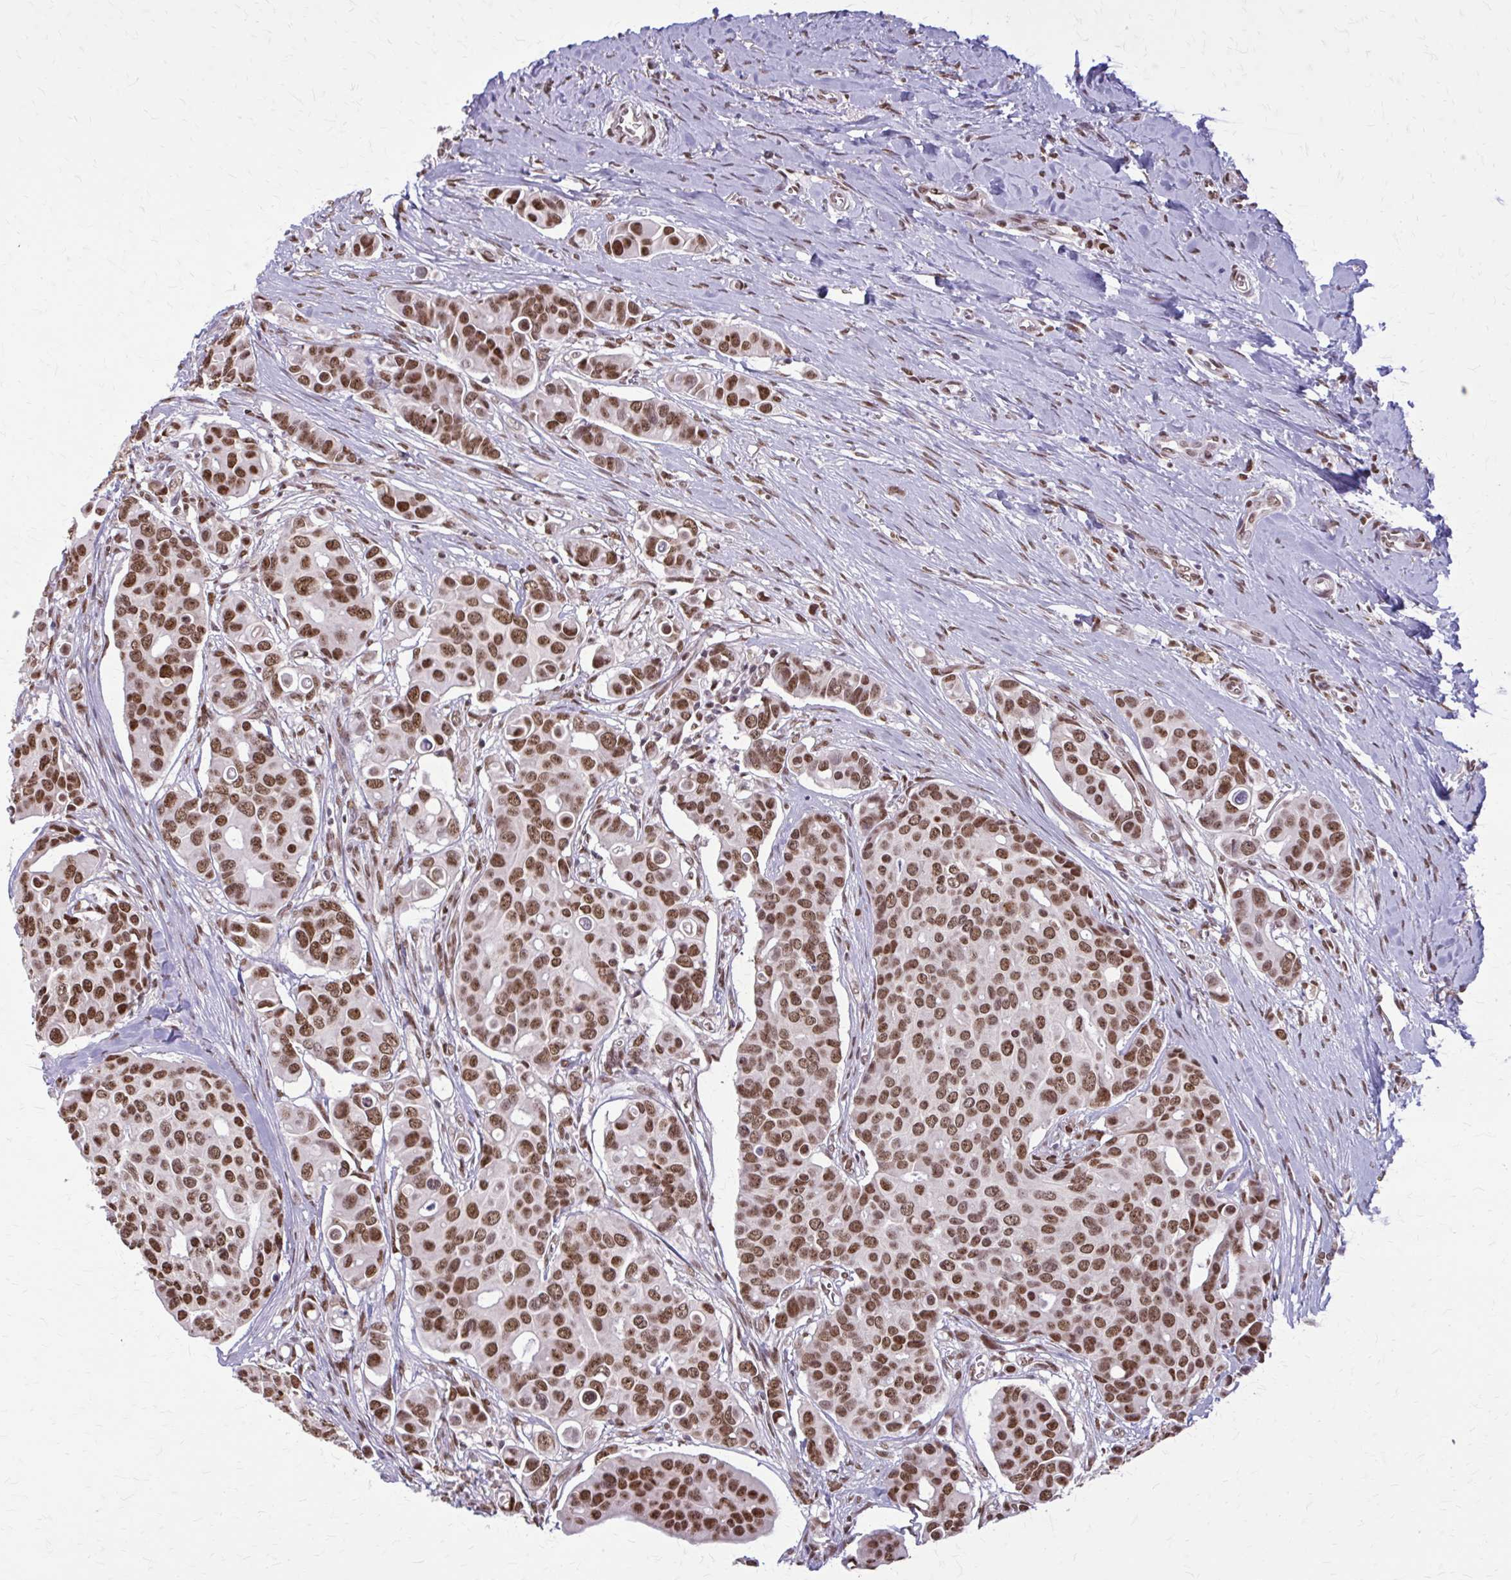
{"staining": {"intensity": "moderate", "quantity": ">75%", "location": "nuclear"}, "tissue": "breast cancer", "cell_type": "Tumor cells", "image_type": "cancer", "snomed": [{"axis": "morphology", "description": "Normal tissue, NOS"}, {"axis": "morphology", "description": "Duct carcinoma"}, {"axis": "topography", "description": "Skin"}, {"axis": "topography", "description": "Breast"}], "caption": "DAB immunohistochemical staining of human breast cancer (infiltrating ductal carcinoma) demonstrates moderate nuclear protein expression in approximately >75% of tumor cells. (IHC, brightfield microscopy, high magnification).", "gene": "TTF1", "patient": {"sex": "female", "age": 54}}